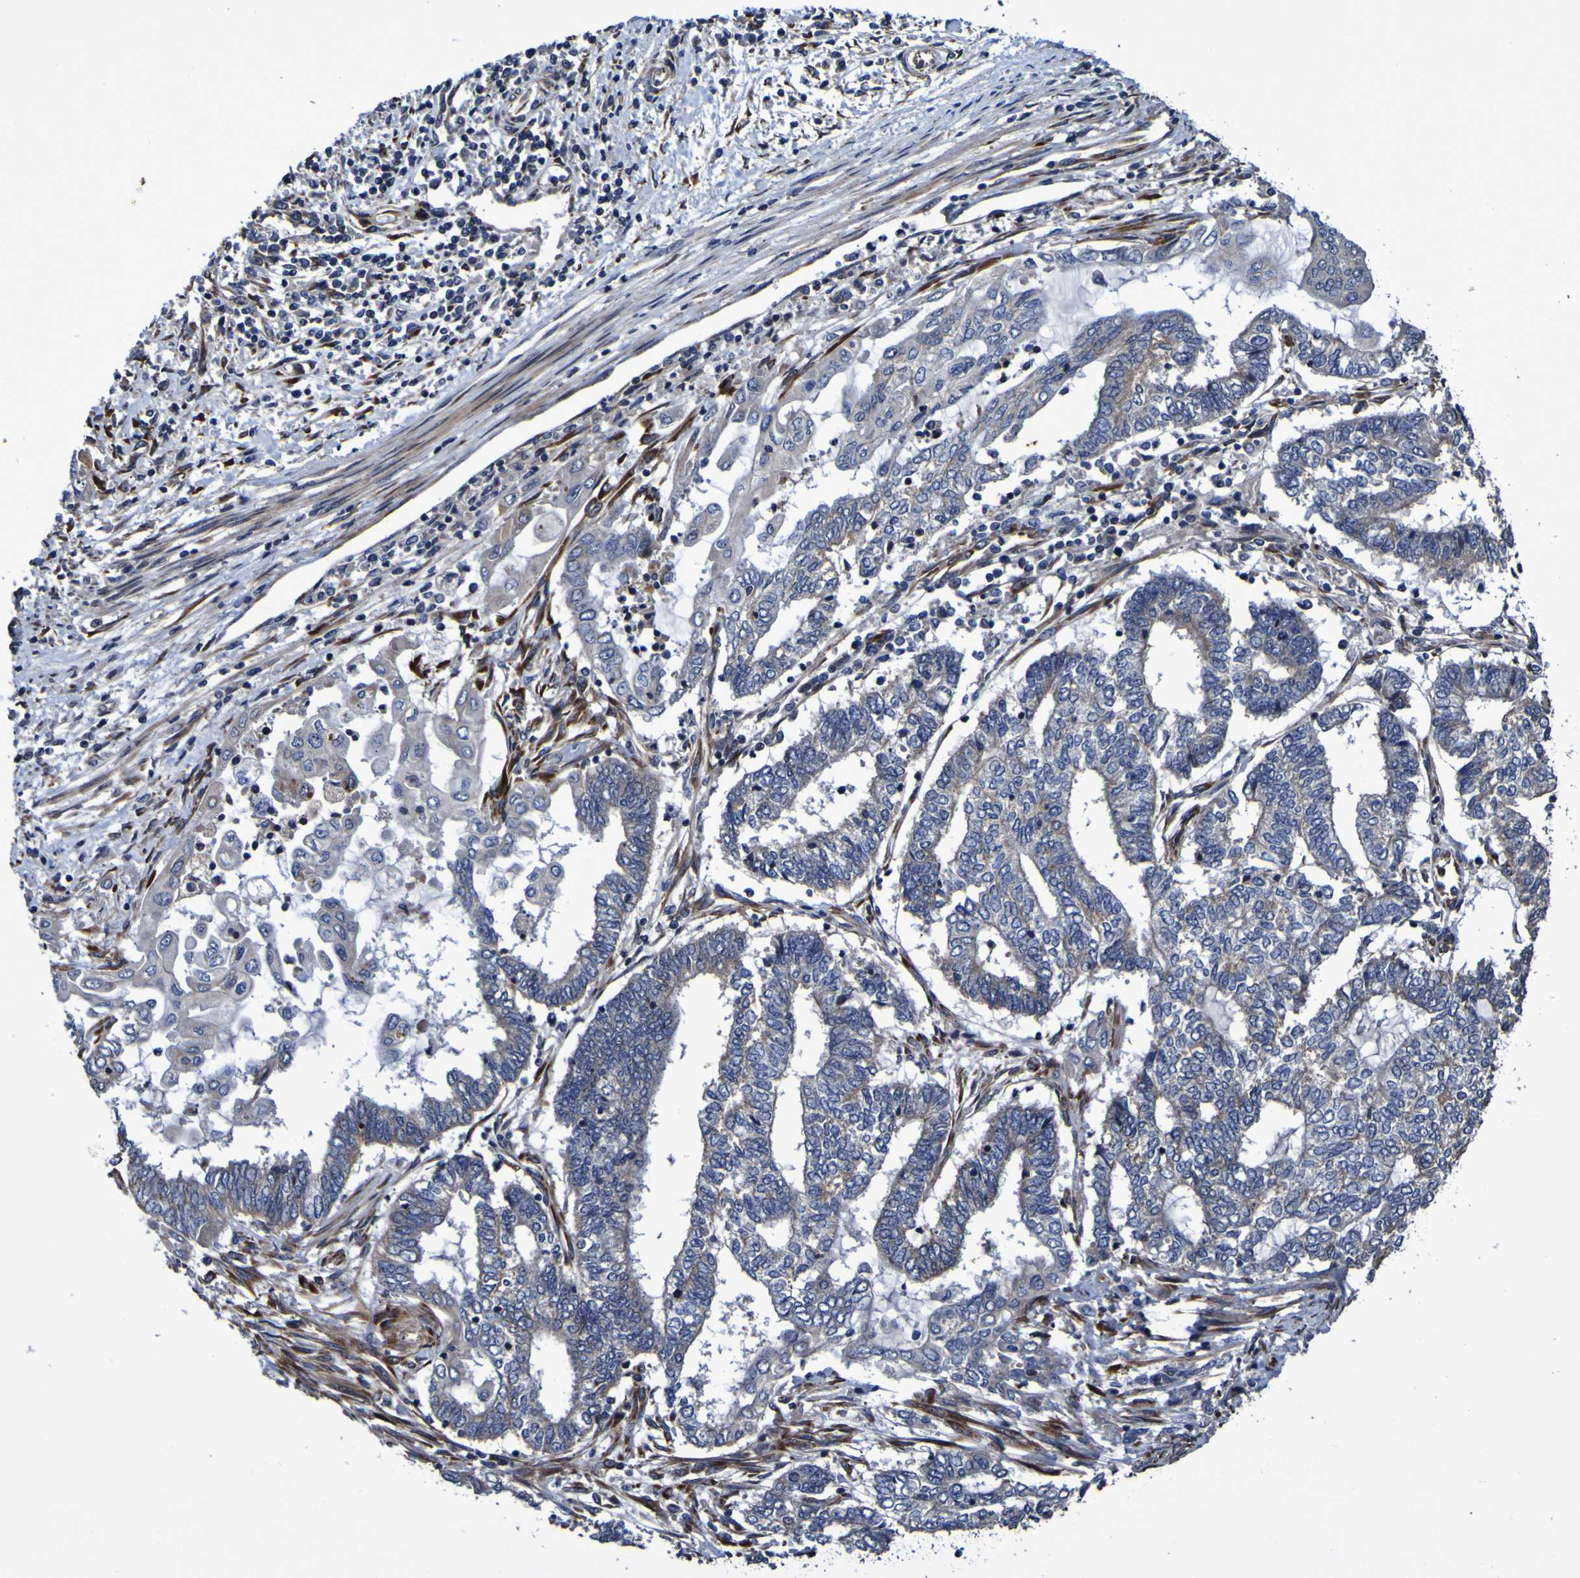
{"staining": {"intensity": "moderate", "quantity": "<25%", "location": "cytoplasmic/membranous"}, "tissue": "endometrial cancer", "cell_type": "Tumor cells", "image_type": "cancer", "snomed": [{"axis": "morphology", "description": "Adenocarcinoma, NOS"}, {"axis": "topography", "description": "Uterus"}, {"axis": "topography", "description": "Endometrium"}], "caption": "Immunohistochemical staining of human endometrial cancer shows low levels of moderate cytoplasmic/membranous expression in about <25% of tumor cells.", "gene": "P3H1", "patient": {"sex": "female", "age": 70}}